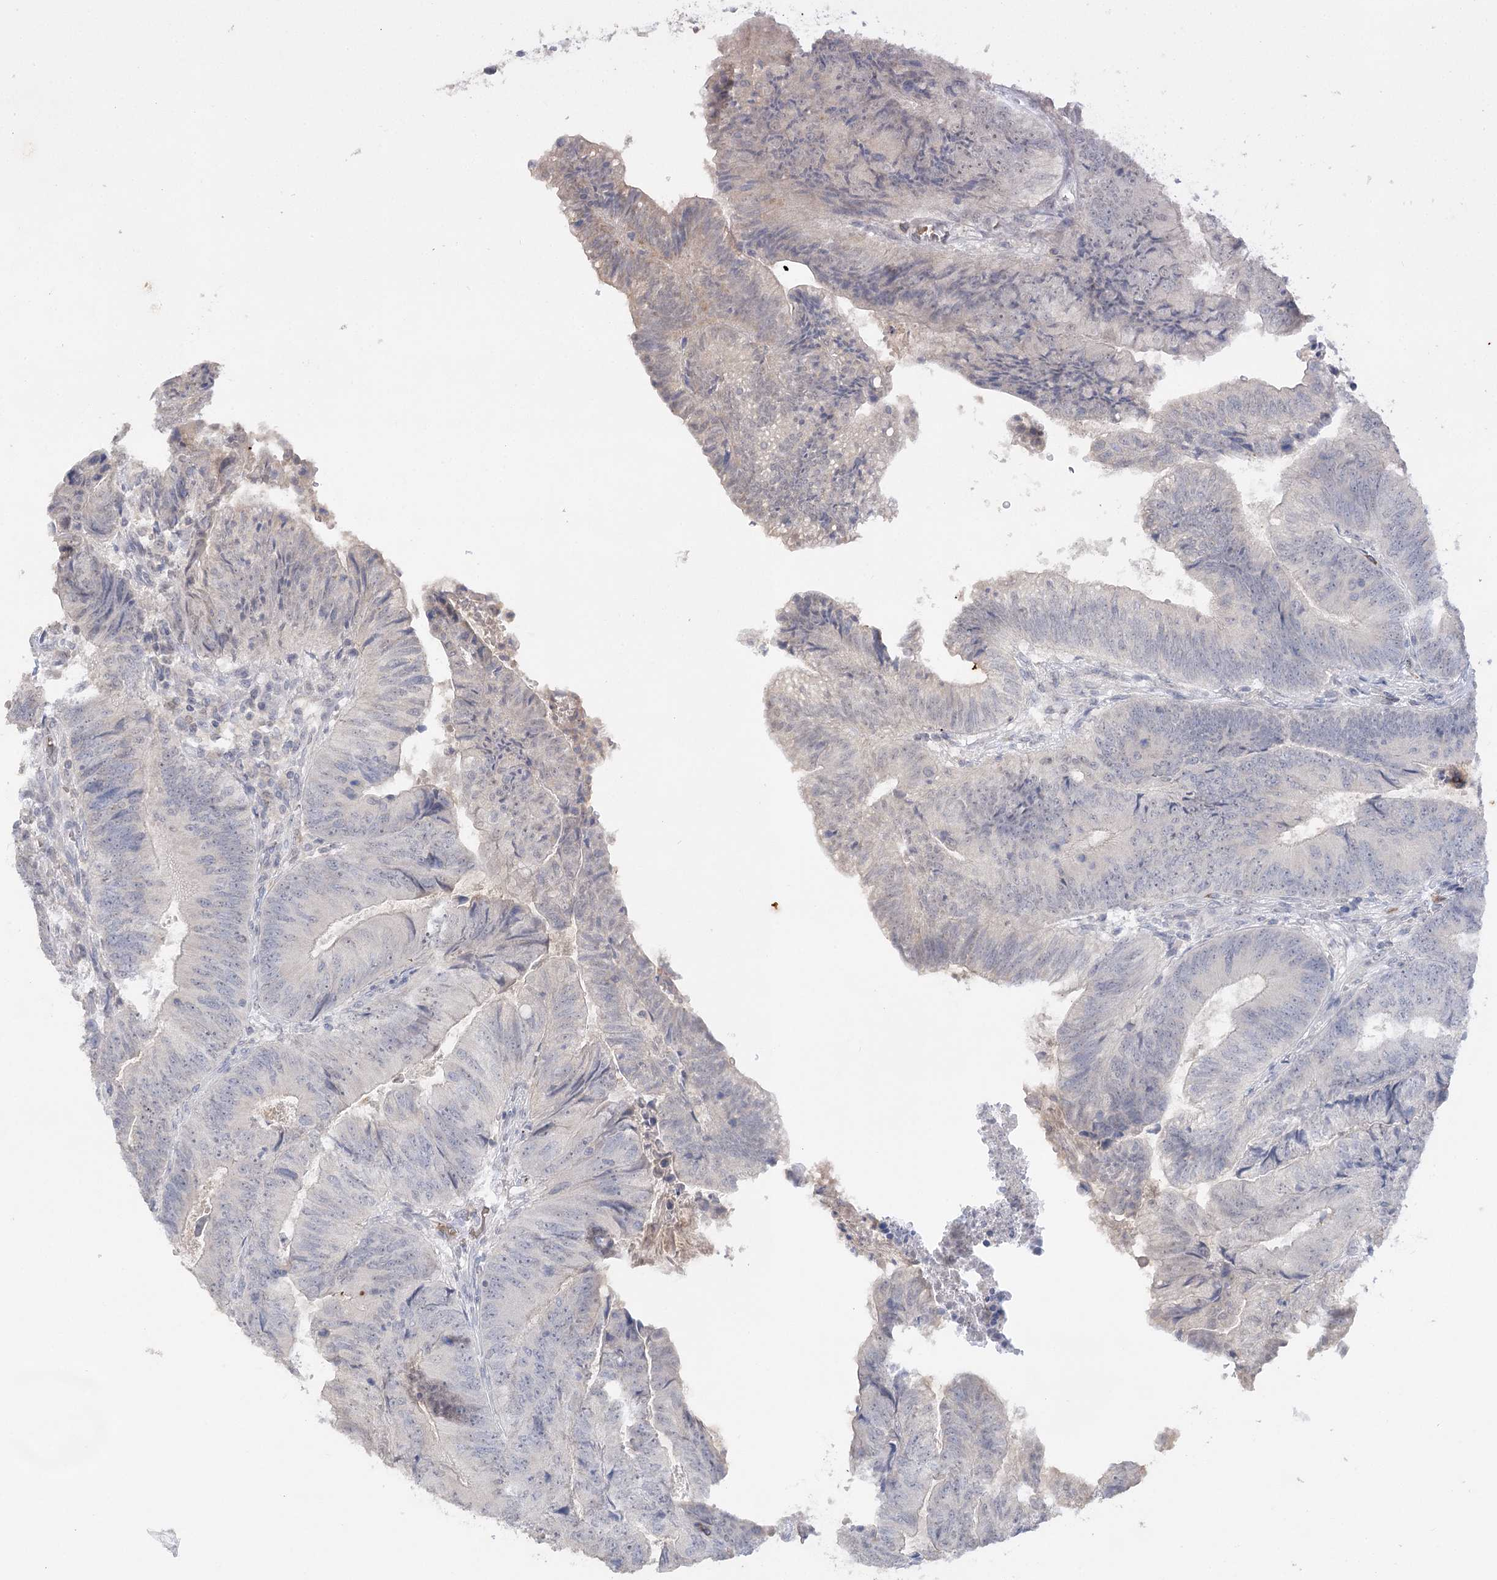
{"staining": {"intensity": "negative", "quantity": "none", "location": "none"}, "tissue": "colorectal cancer", "cell_type": "Tumor cells", "image_type": "cancer", "snomed": [{"axis": "morphology", "description": "Adenocarcinoma, NOS"}, {"axis": "topography", "description": "Colon"}], "caption": "A high-resolution histopathology image shows immunohistochemistry (IHC) staining of colorectal cancer (adenocarcinoma), which shows no significant positivity in tumor cells.", "gene": "TRAF3IP1", "patient": {"sex": "female", "age": 67}}